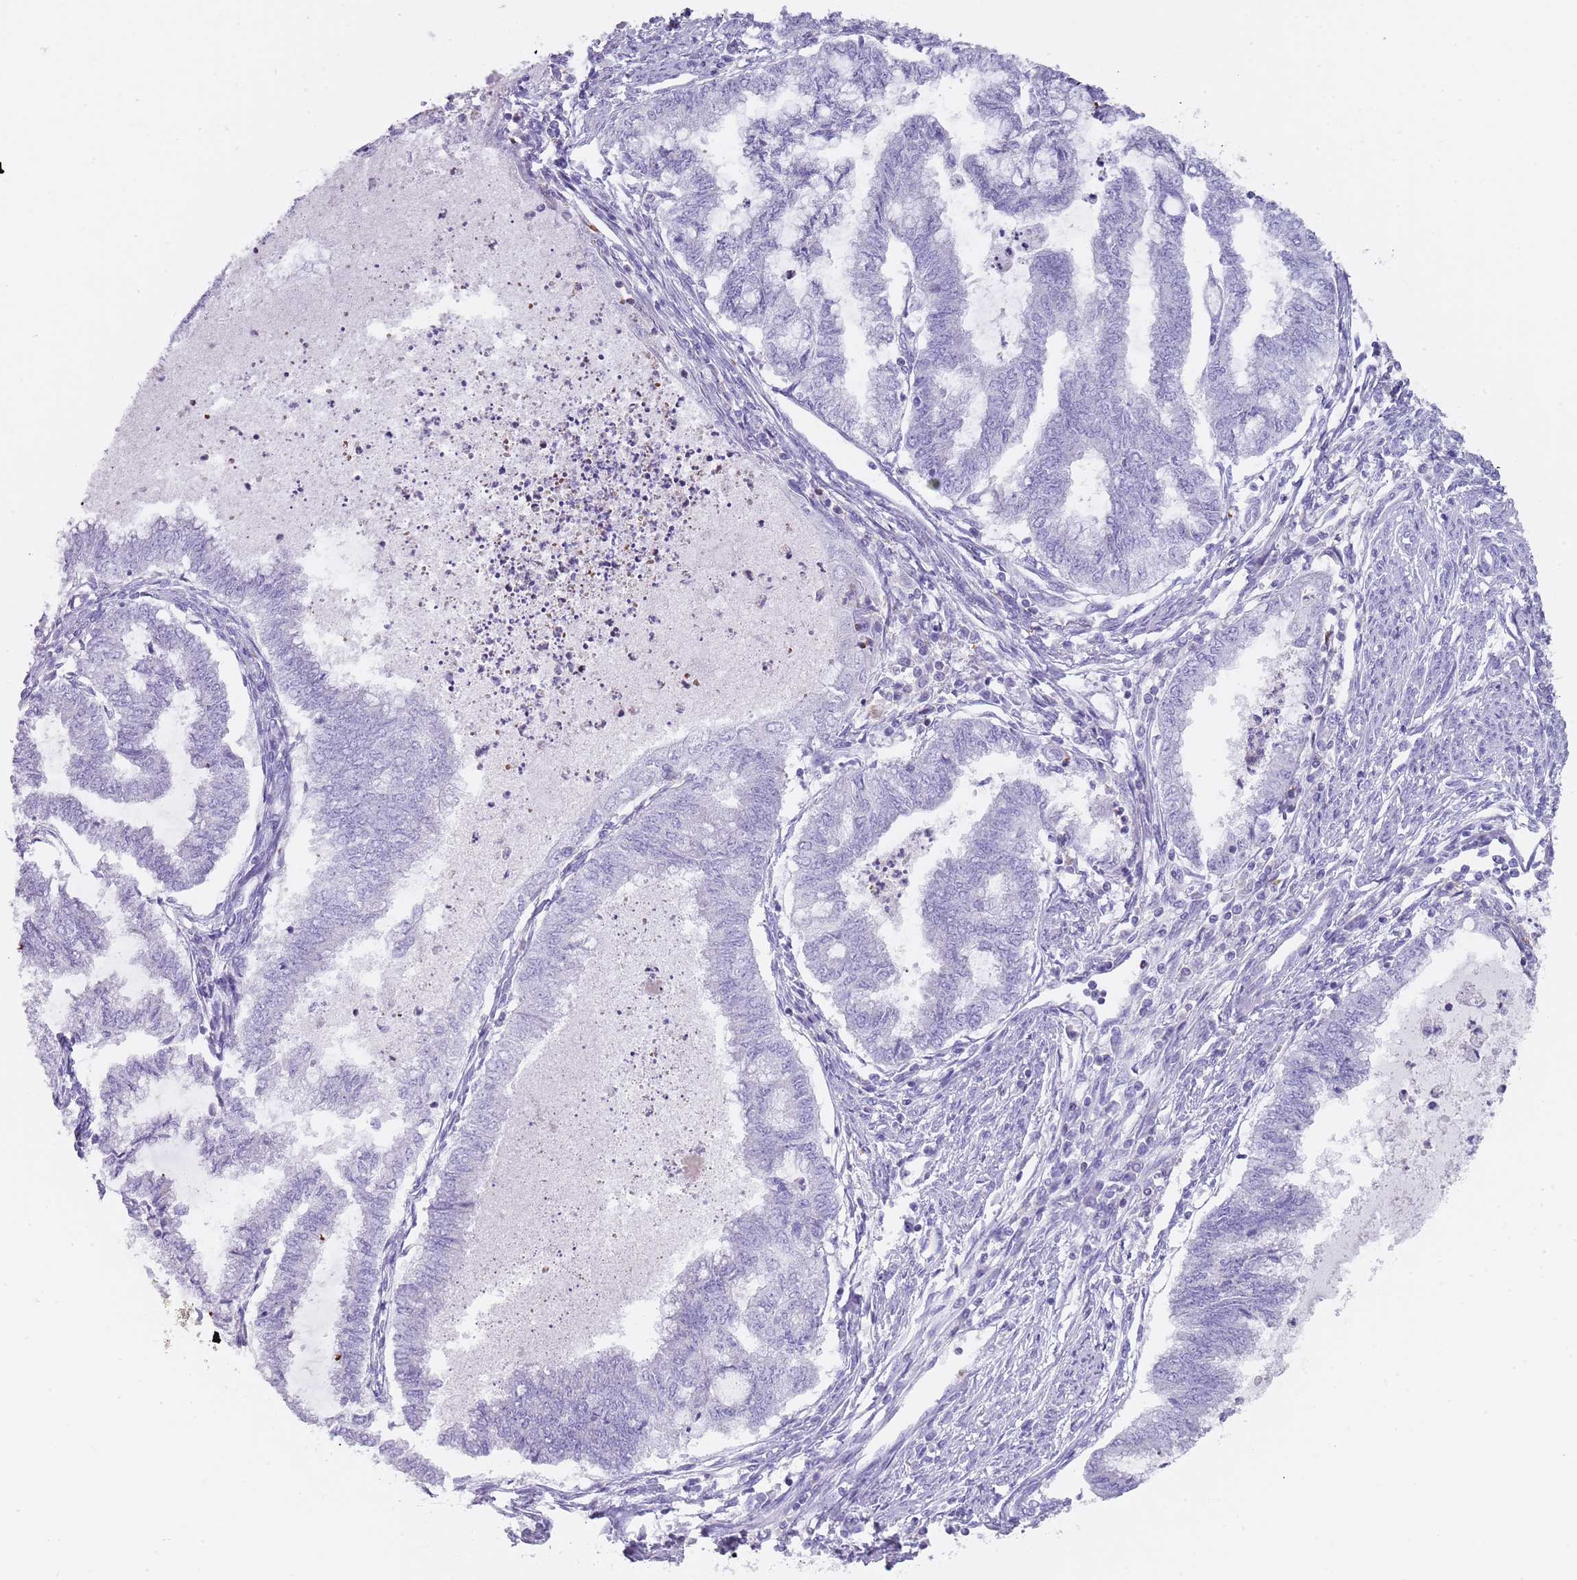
{"staining": {"intensity": "negative", "quantity": "none", "location": "none"}, "tissue": "endometrial cancer", "cell_type": "Tumor cells", "image_type": "cancer", "snomed": [{"axis": "morphology", "description": "Adenocarcinoma, NOS"}, {"axis": "topography", "description": "Endometrium"}], "caption": "This is an immunohistochemistry photomicrograph of endometrial cancer. There is no expression in tumor cells.", "gene": "NBPF20", "patient": {"sex": "female", "age": 79}}